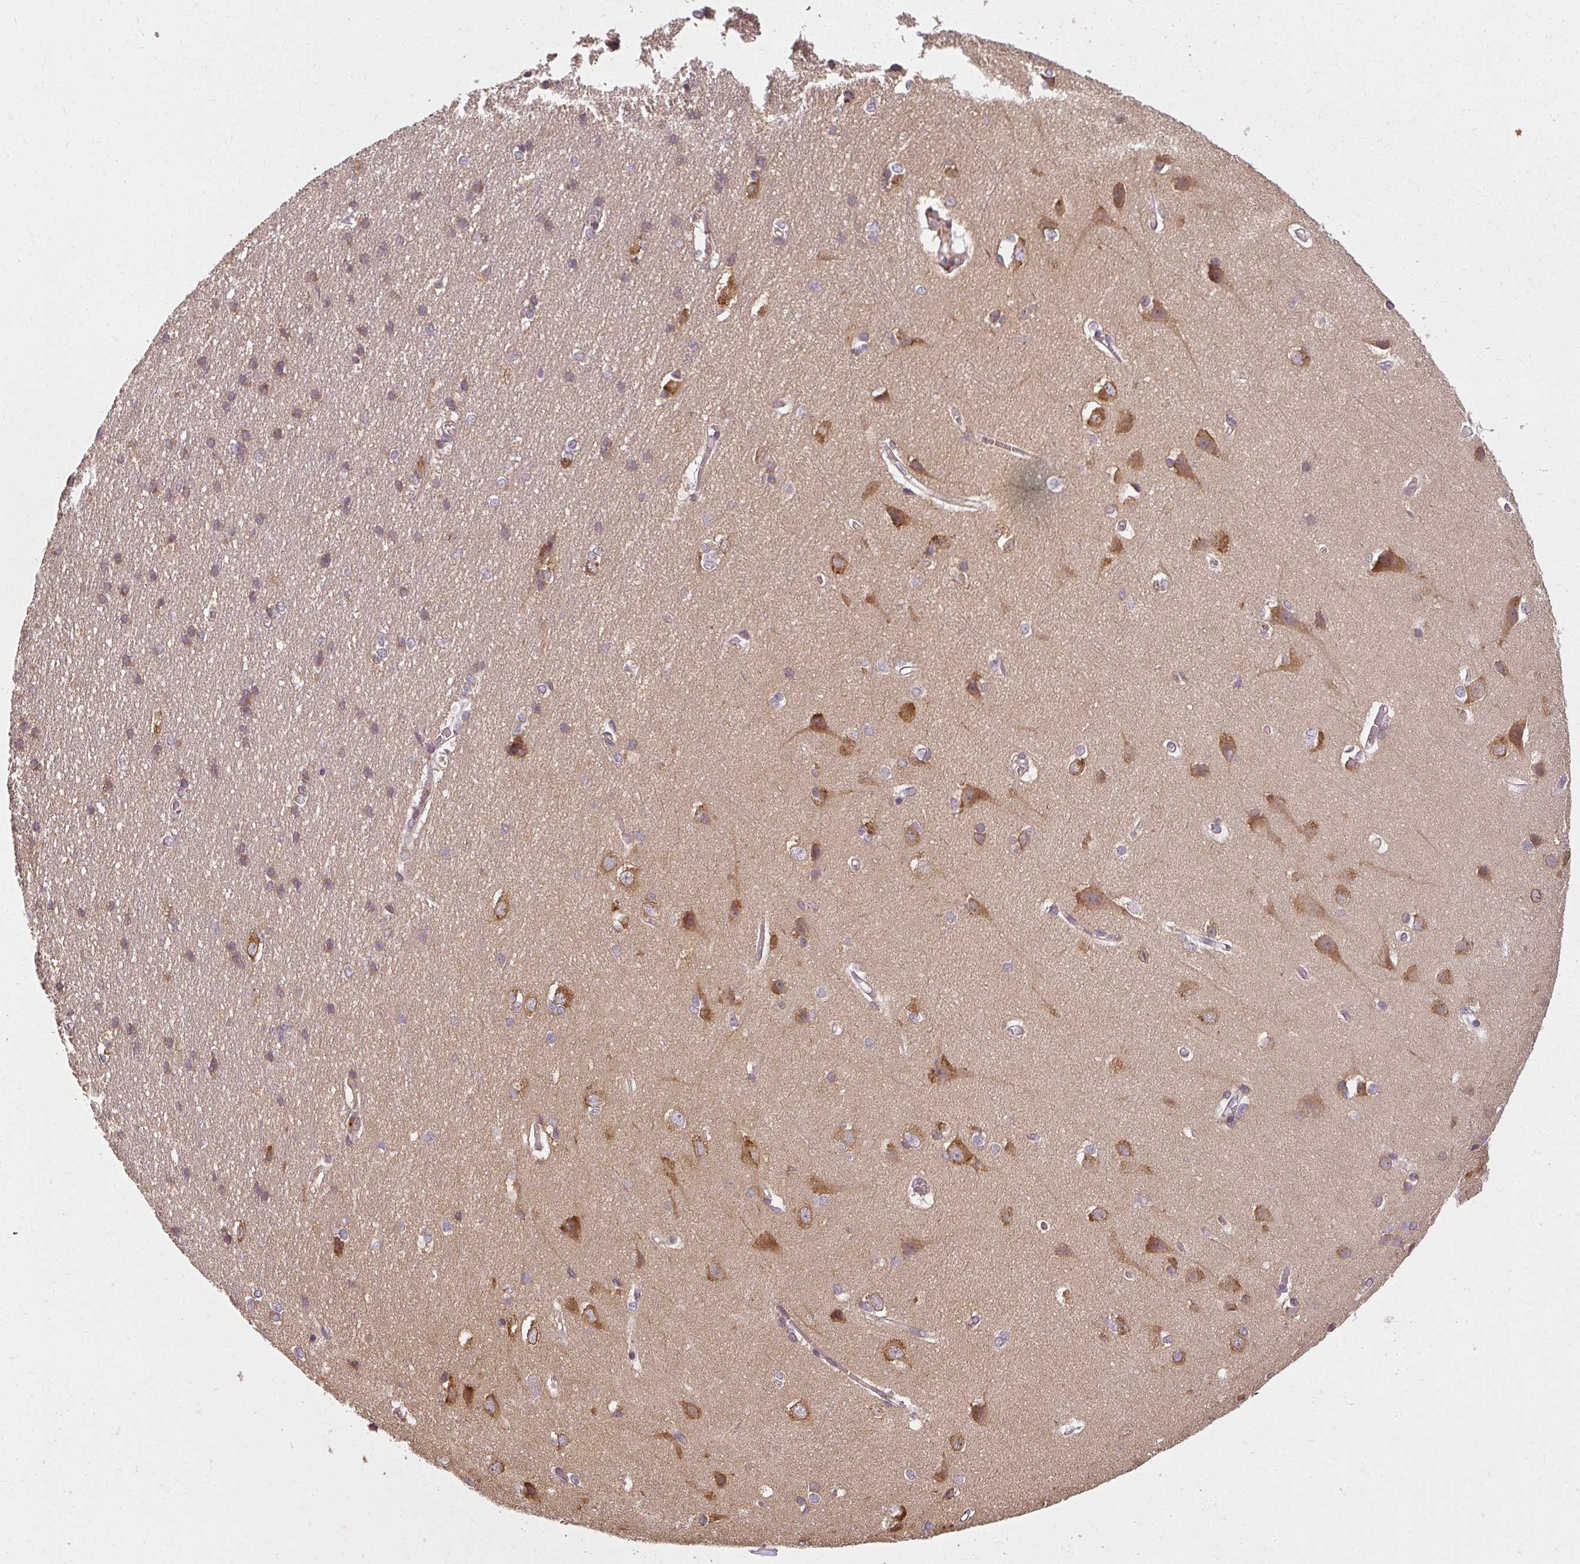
{"staining": {"intensity": "negative", "quantity": "none", "location": "none"}, "tissue": "cerebral cortex", "cell_type": "Endothelial cells", "image_type": "normal", "snomed": [{"axis": "morphology", "description": "Normal tissue, NOS"}, {"axis": "topography", "description": "Cerebral cortex"}], "caption": "Immunohistochemical staining of normal human cerebral cortex displays no significant expression in endothelial cells. (Stains: DAB (3,3'-diaminobenzidine) immunohistochemistry (IHC) with hematoxylin counter stain, Microscopy: brightfield microscopy at high magnification).", "gene": "RPL24", "patient": {"sex": "male", "age": 37}}